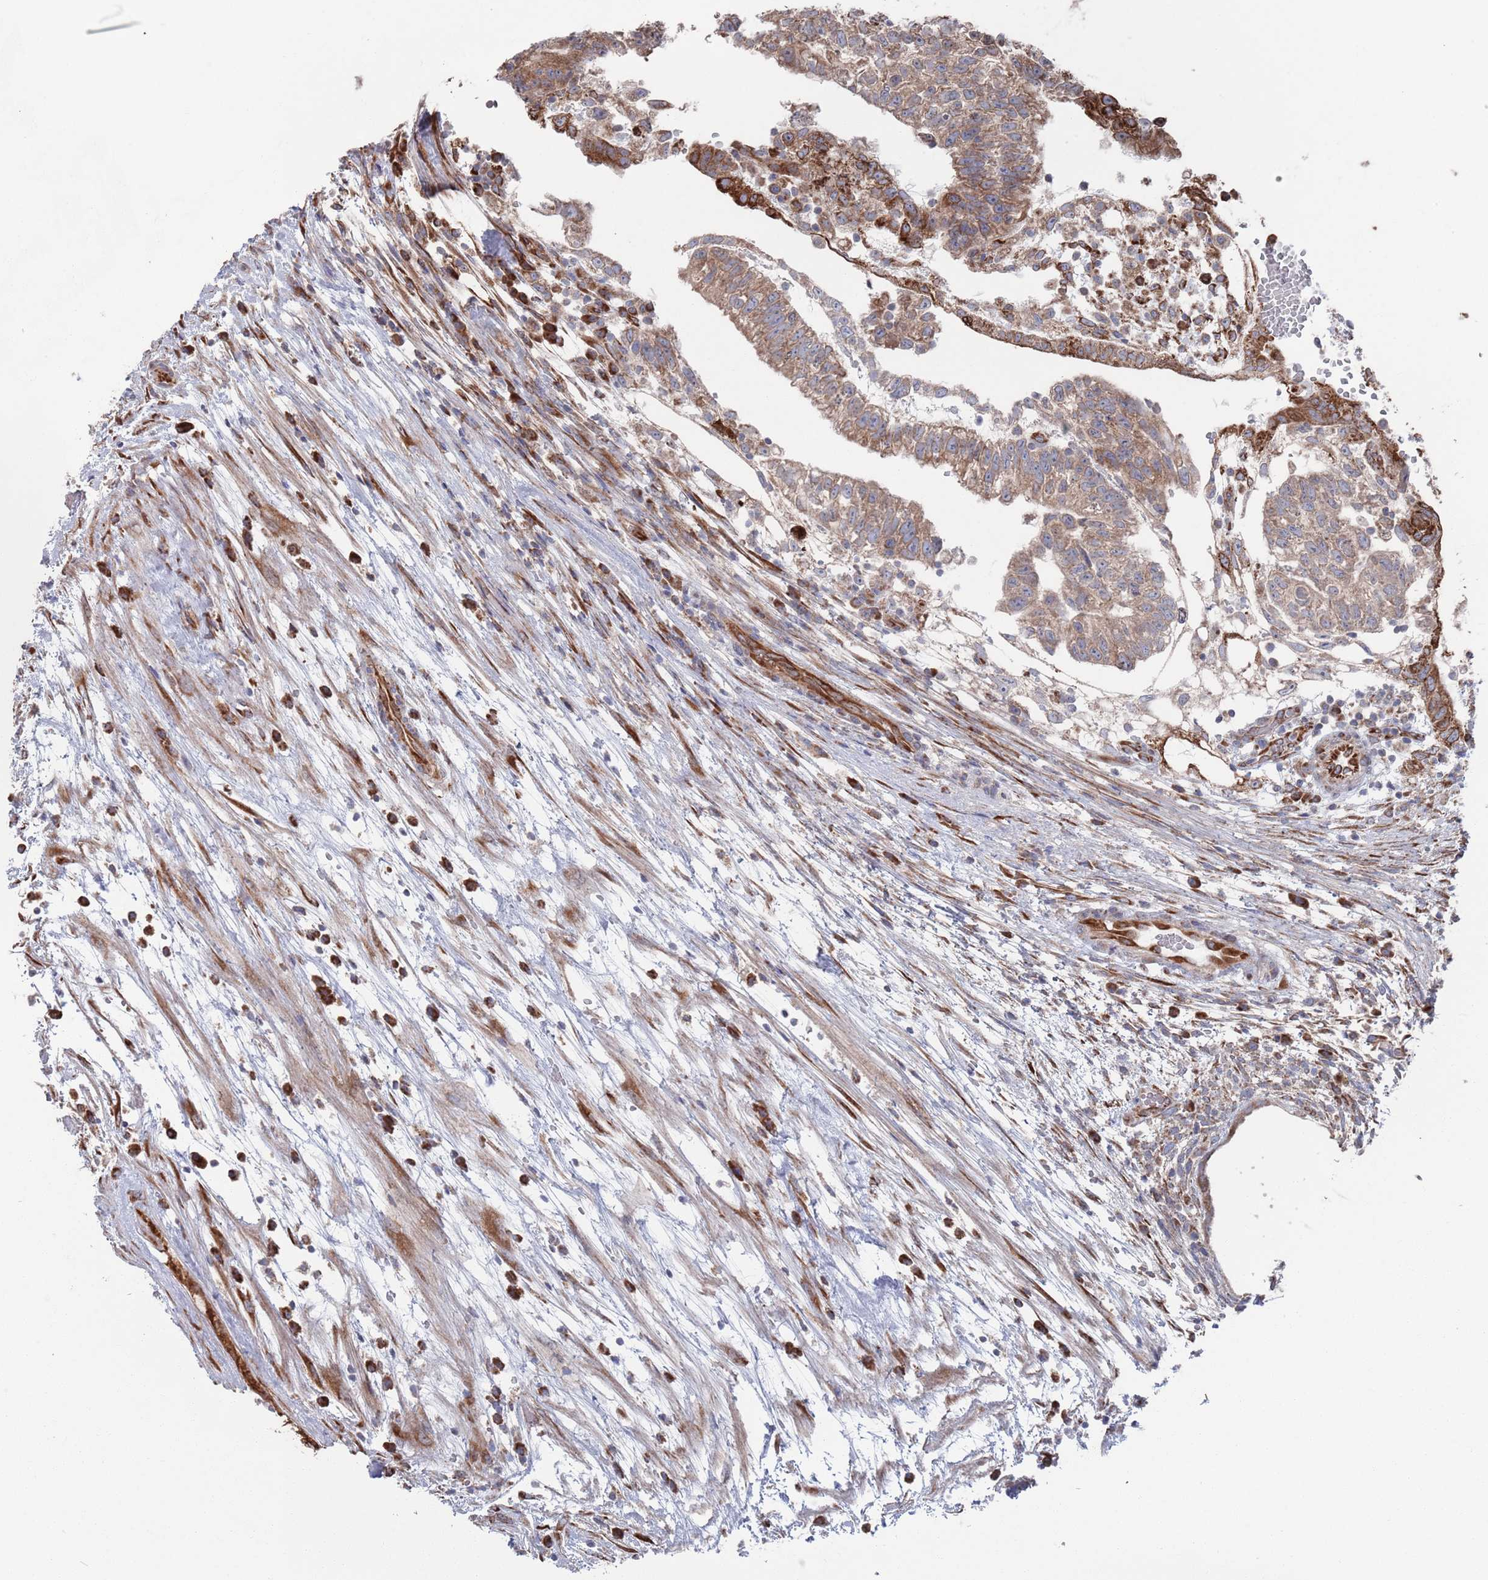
{"staining": {"intensity": "moderate", "quantity": "25%-75%", "location": "cytoplasmic/membranous"}, "tissue": "testis cancer", "cell_type": "Tumor cells", "image_type": "cancer", "snomed": [{"axis": "morphology", "description": "Normal tissue, NOS"}, {"axis": "morphology", "description": "Carcinoma, Embryonal, NOS"}, {"axis": "topography", "description": "Testis"}], "caption": "A histopathology image of human testis embryonal carcinoma stained for a protein shows moderate cytoplasmic/membranous brown staining in tumor cells.", "gene": "CCDC106", "patient": {"sex": "male", "age": 32}}